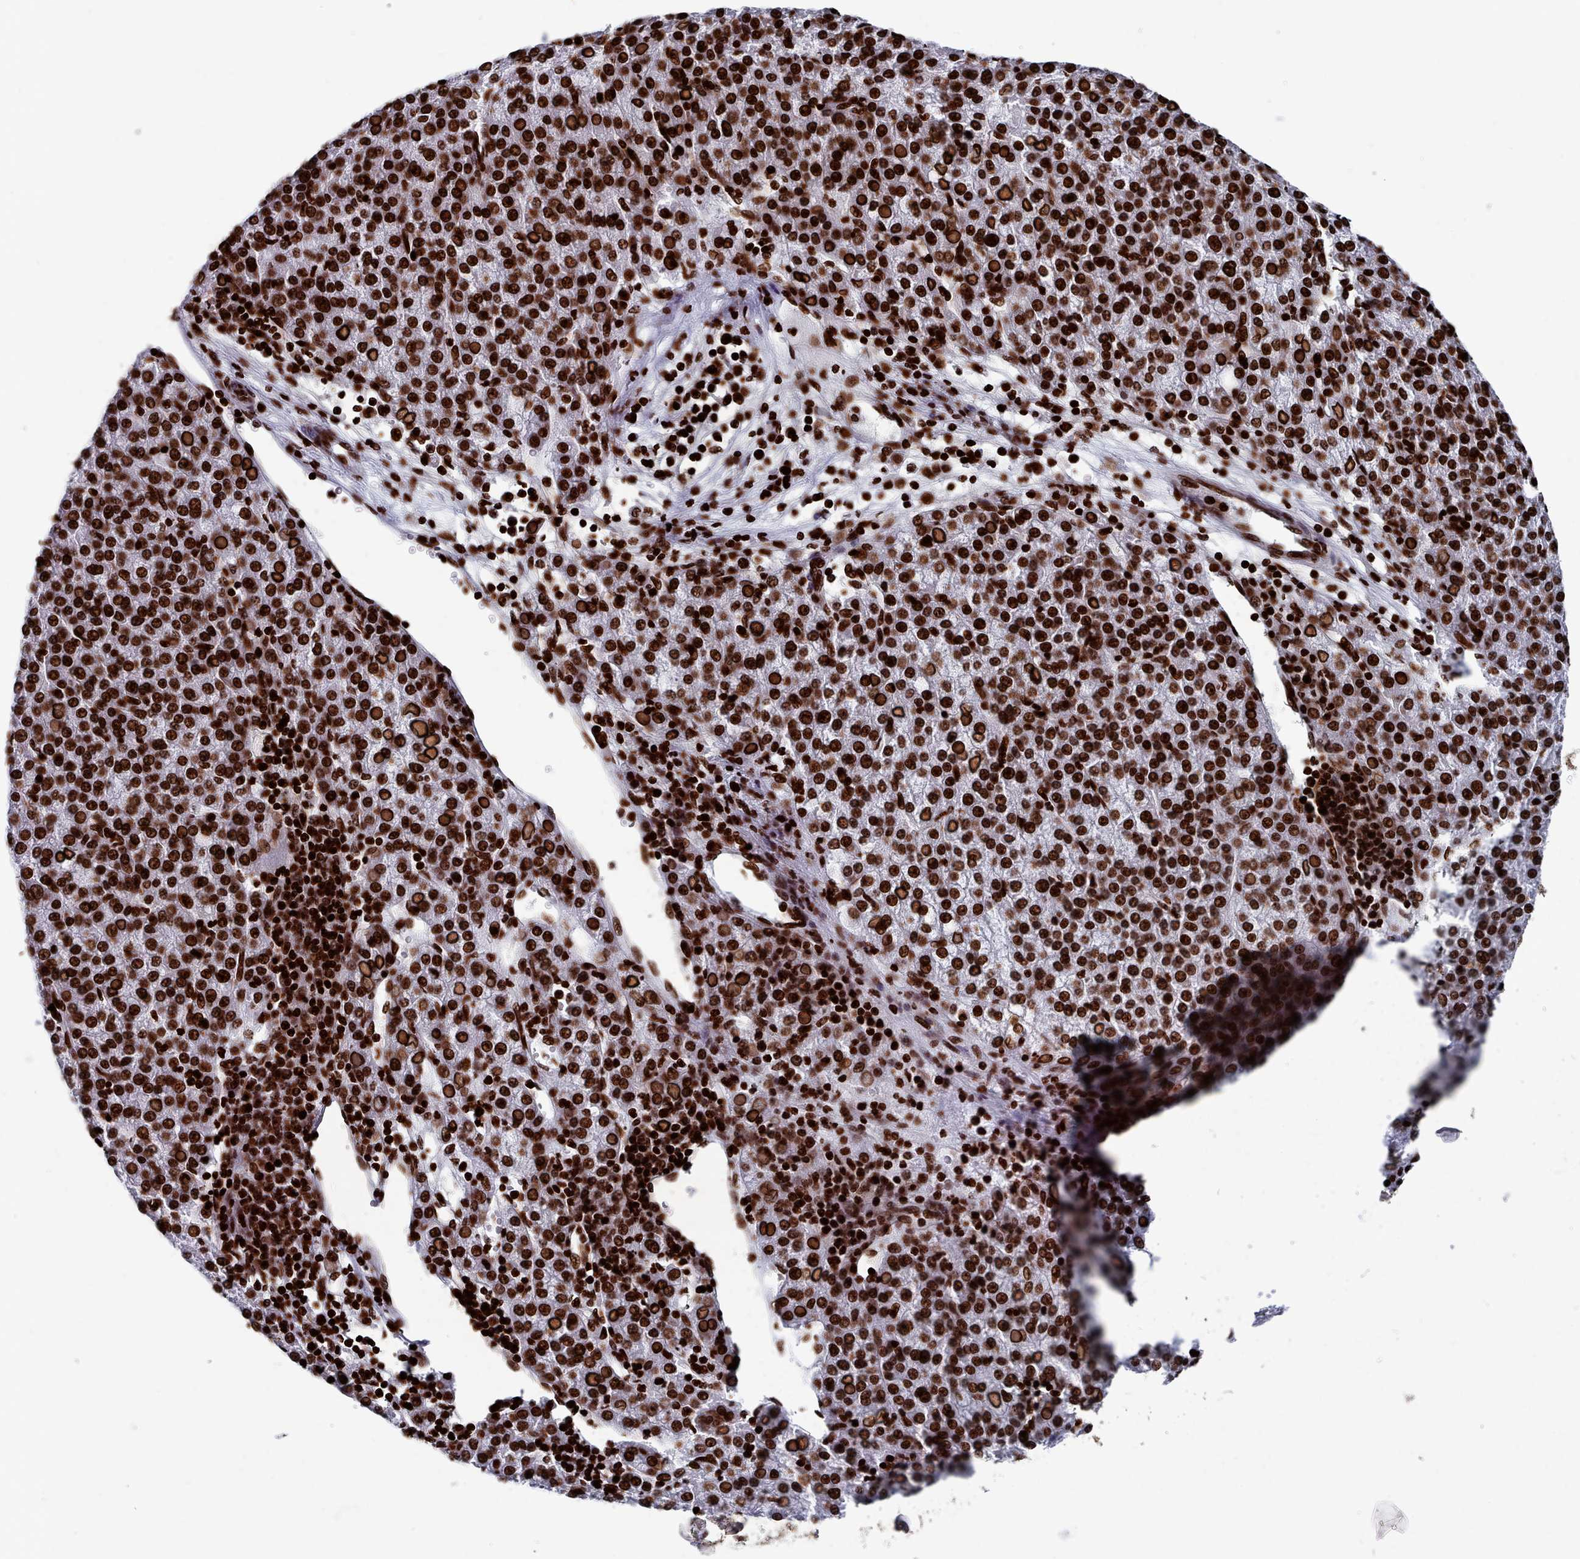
{"staining": {"intensity": "strong", "quantity": ">75%", "location": "nuclear"}, "tissue": "liver cancer", "cell_type": "Tumor cells", "image_type": "cancer", "snomed": [{"axis": "morphology", "description": "Carcinoma, Hepatocellular, NOS"}, {"axis": "topography", "description": "Liver"}], "caption": "Immunohistochemical staining of liver cancer (hepatocellular carcinoma) exhibits strong nuclear protein expression in approximately >75% of tumor cells.", "gene": "PCDHB12", "patient": {"sex": "female", "age": 58}}